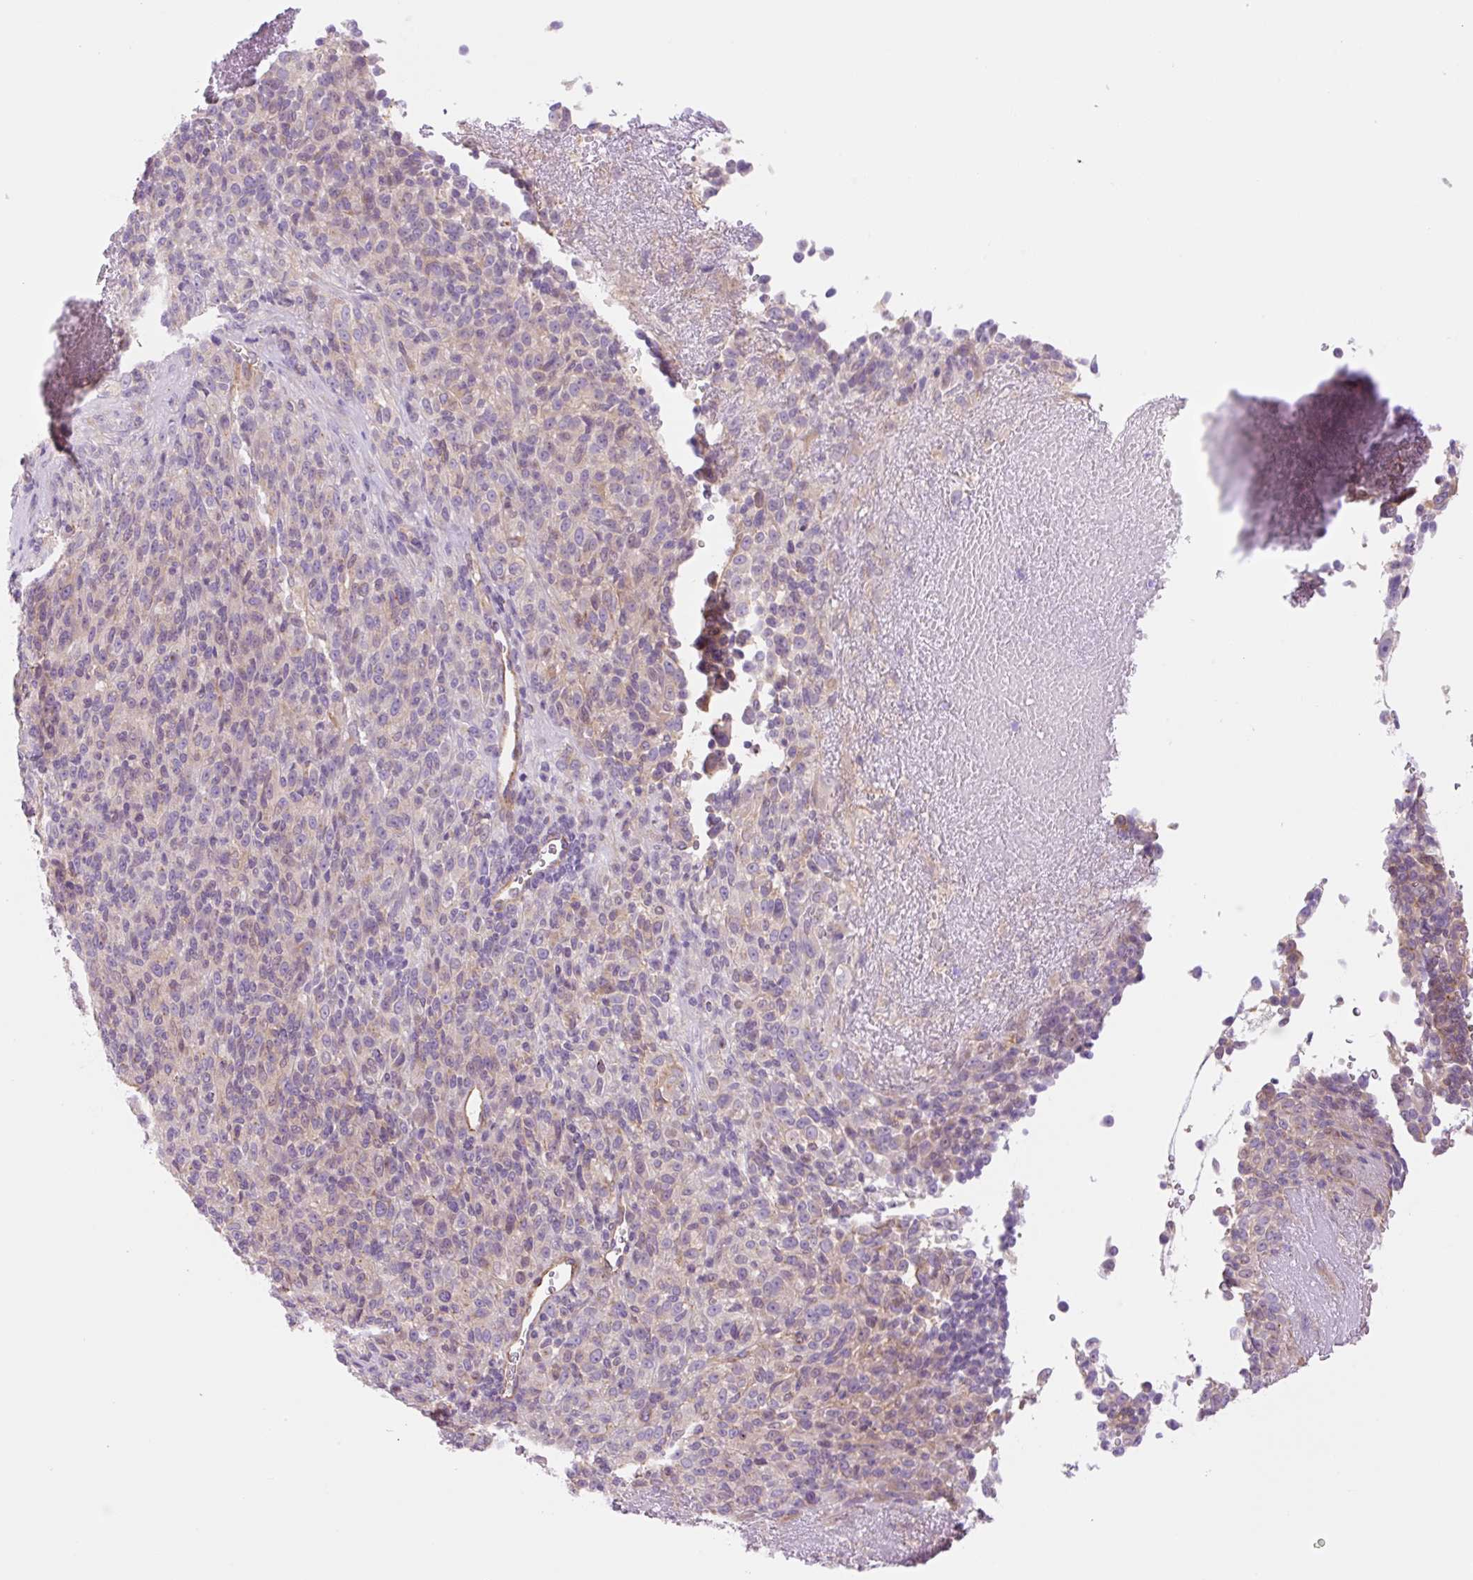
{"staining": {"intensity": "weak", "quantity": "<25%", "location": "cytoplasmic/membranous"}, "tissue": "melanoma", "cell_type": "Tumor cells", "image_type": "cancer", "snomed": [{"axis": "morphology", "description": "Malignant melanoma, Metastatic site"}, {"axis": "topography", "description": "Brain"}], "caption": "Protein analysis of malignant melanoma (metastatic site) demonstrates no significant positivity in tumor cells.", "gene": "NLRP5", "patient": {"sex": "female", "age": 56}}